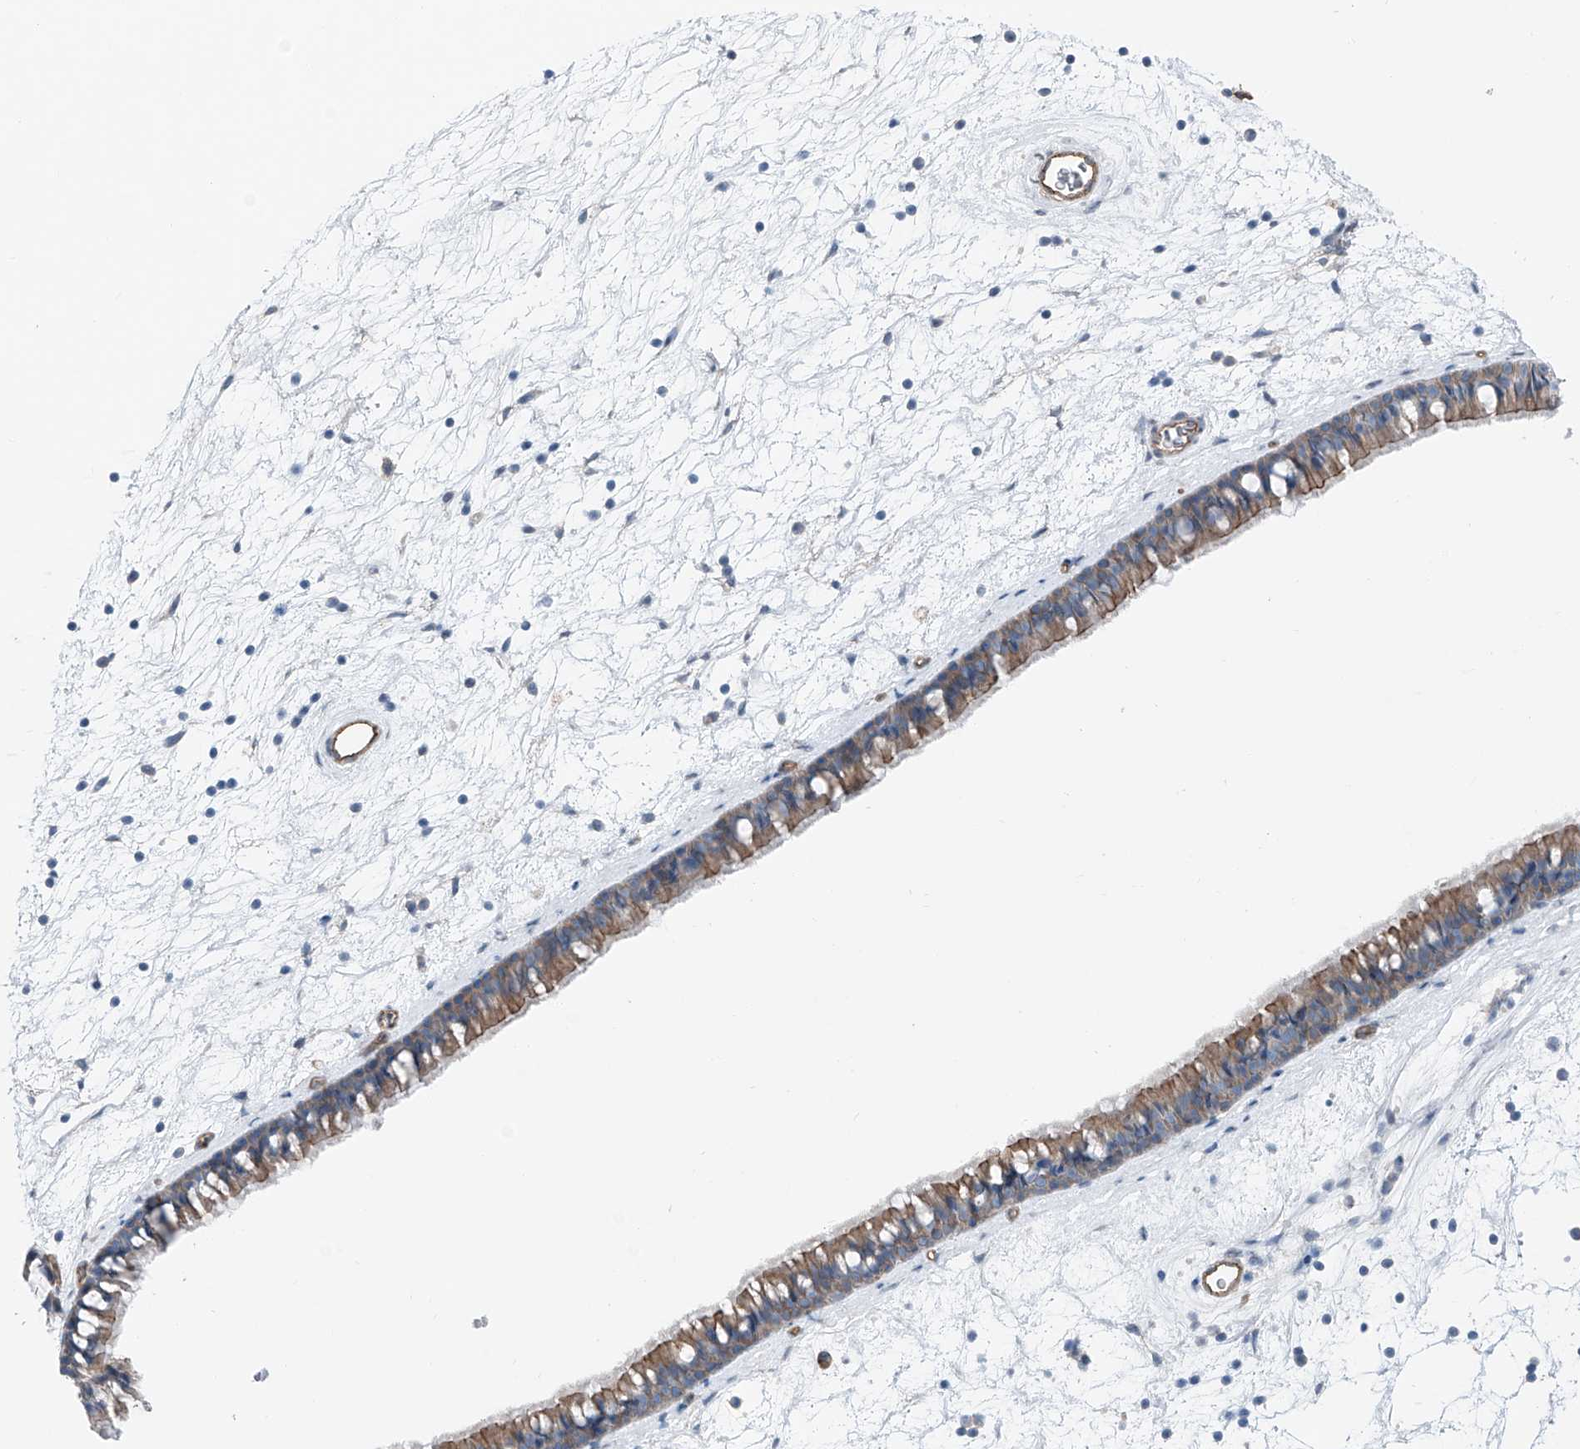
{"staining": {"intensity": "moderate", "quantity": ">75%", "location": "cytoplasmic/membranous"}, "tissue": "nasopharynx", "cell_type": "Respiratory epithelial cells", "image_type": "normal", "snomed": [{"axis": "morphology", "description": "Normal tissue, NOS"}, {"axis": "topography", "description": "Nasopharynx"}], "caption": "Protein staining reveals moderate cytoplasmic/membranous staining in about >75% of respiratory epithelial cells in normal nasopharynx.", "gene": "THEMIS2", "patient": {"sex": "male", "age": 64}}